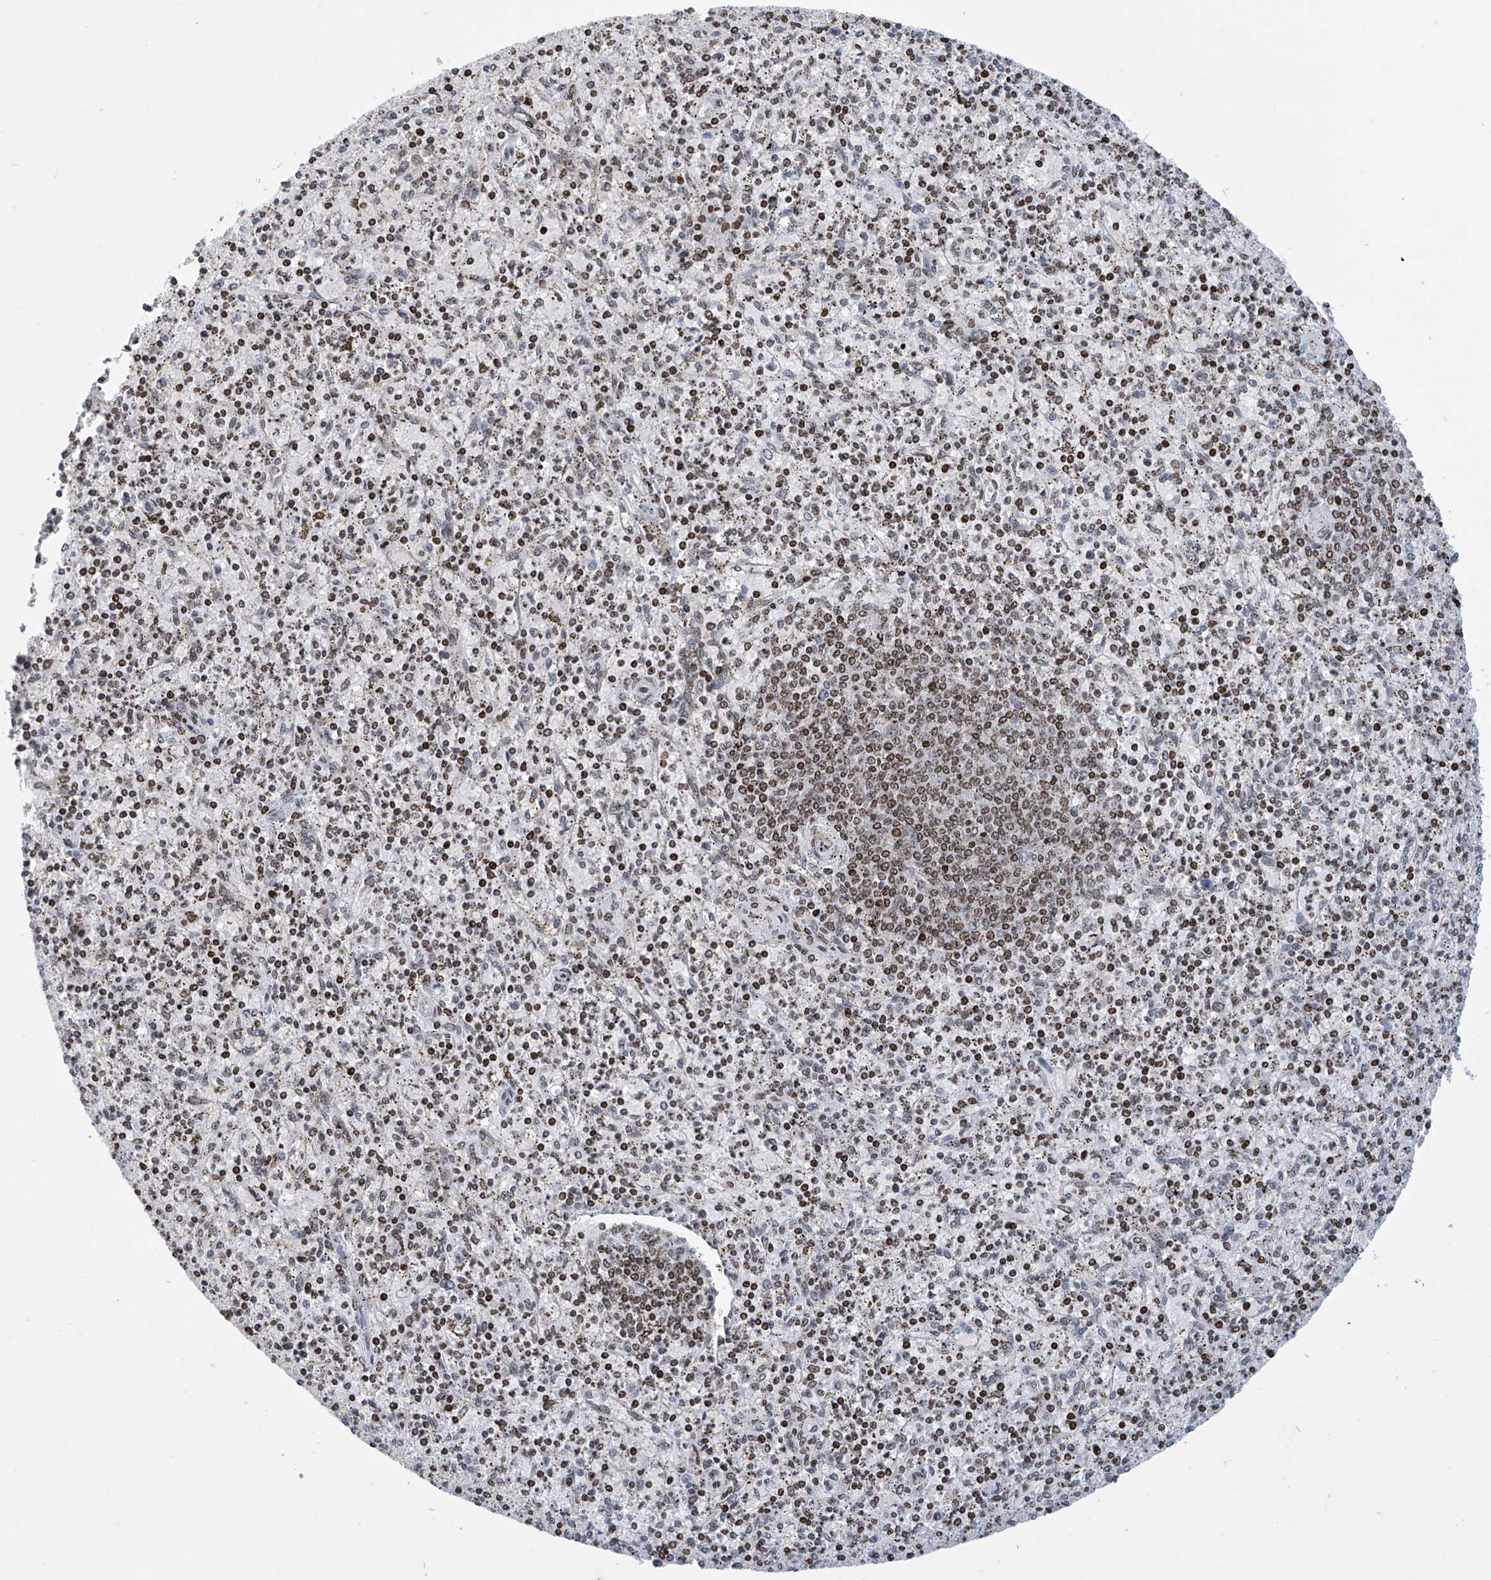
{"staining": {"intensity": "moderate", "quantity": "25%-75%", "location": "nuclear"}, "tissue": "spleen", "cell_type": "Cells in red pulp", "image_type": "normal", "snomed": [{"axis": "morphology", "description": "Normal tissue, NOS"}, {"axis": "topography", "description": "Spleen"}], "caption": "The histopathology image reveals a brown stain indicating the presence of a protein in the nuclear of cells in red pulp in spleen.", "gene": "RFX7", "patient": {"sex": "male", "age": 72}}